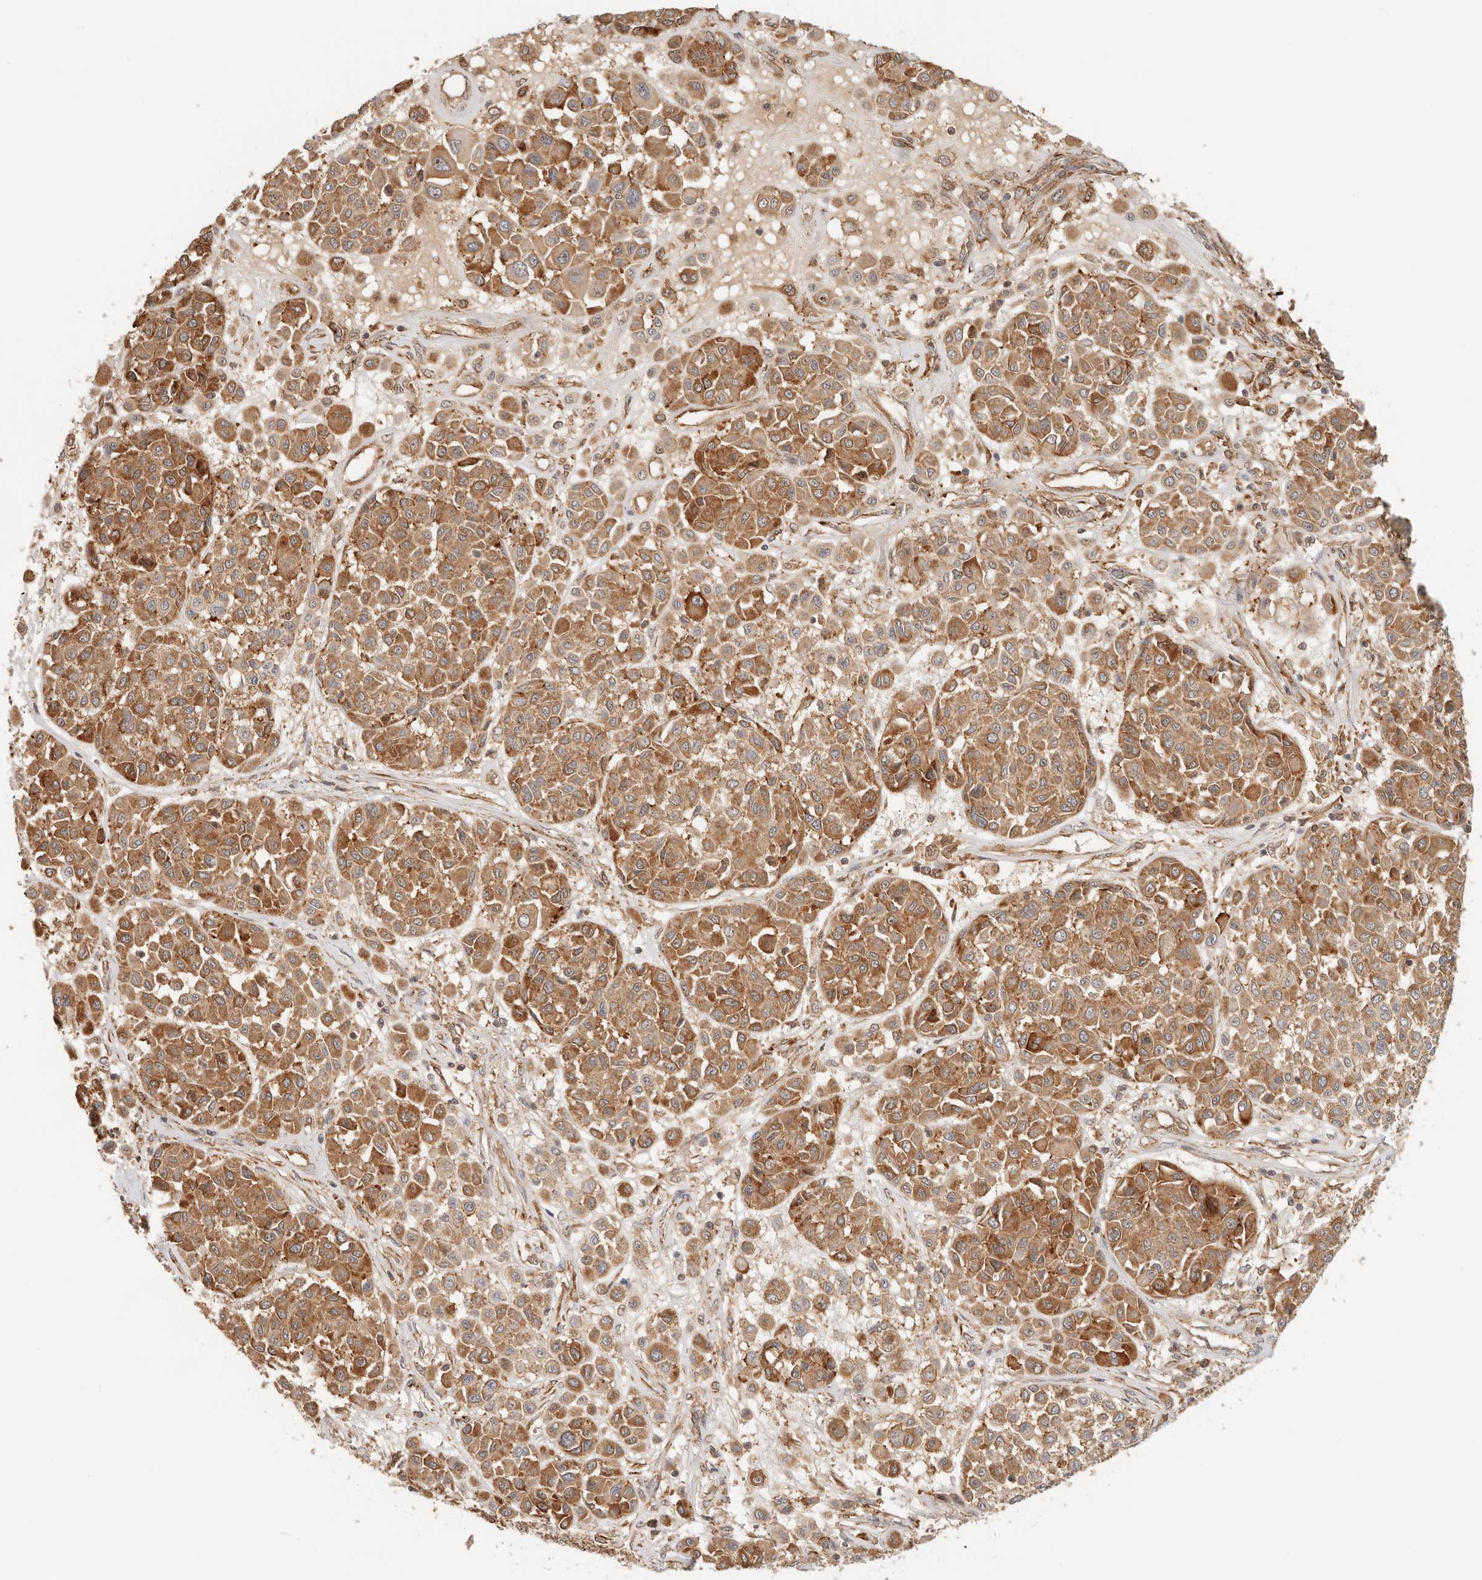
{"staining": {"intensity": "strong", "quantity": ">75%", "location": "cytoplasmic/membranous"}, "tissue": "melanoma", "cell_type": "Tumor cells", "image_type": "cancer", "snomed": [{"axis": "morphology", "description": "Malignant melanoma, Metastatic site"}, {"axis": "topography", "description": "Soft tissue"}], "caption": "Human melanoma stained with a protein marker reveals strong staining in tumor cells.", "gene": "HEXD", "patient": {"sex": "male", "age": 41}}